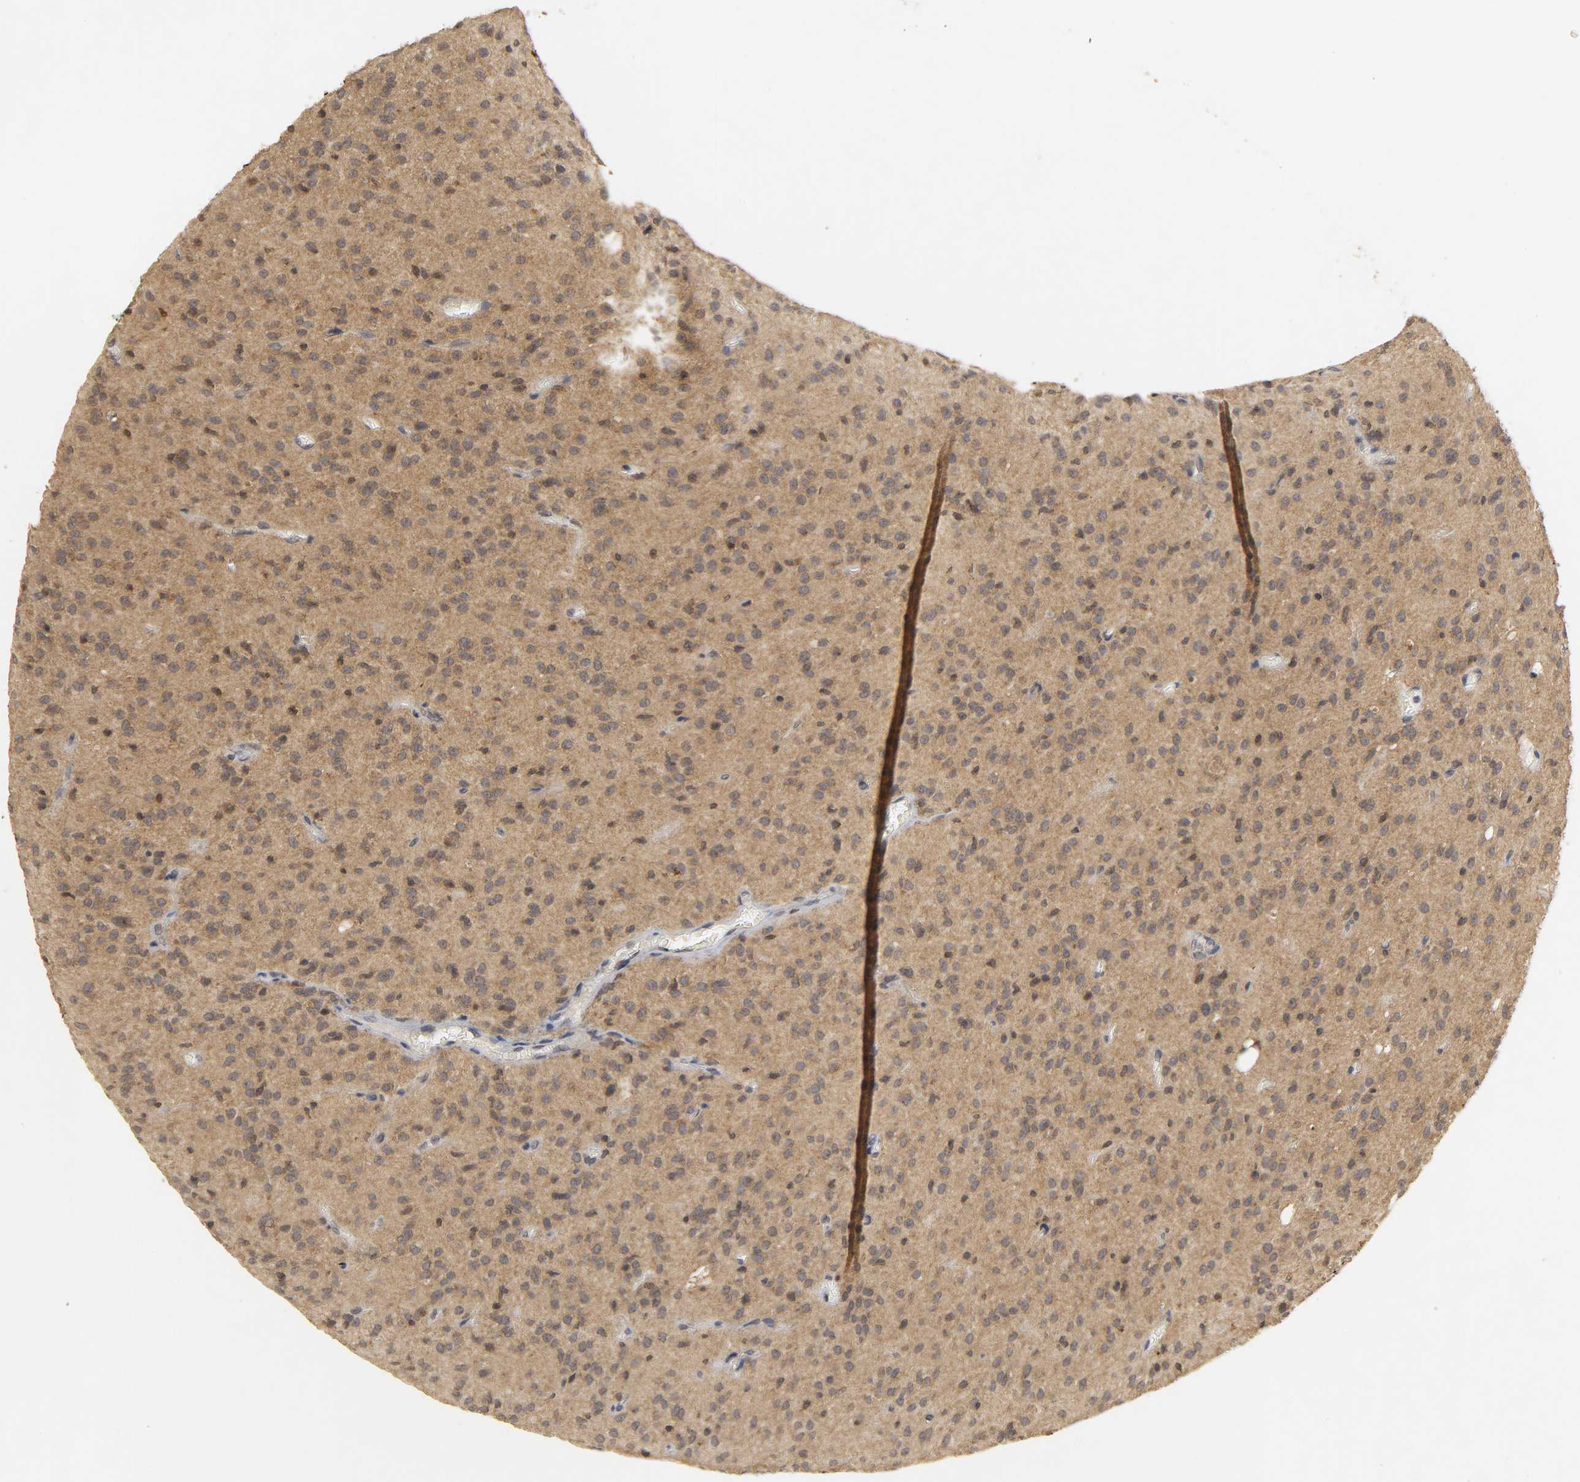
{"staining": {"intensity": "moderate", "quantity": ">75%", "location": "cytoplasmic/membranous"}, "tissue": "glioma", "cell_type": "Tumor cells", "image_type": "cancer", "snomed": [{"axis": "morphology", "description": "Glioma, malignant, High grade"}, {"axis": "topography", "description": "Brain"}], "caption": "Human malignant high-grade glioma stained for a protein (brown) reveals moderate cytoplasmic/membranous positive staining in approximately >75% of tumor cells.", "gene": "TRAF6", "patient": {"sex": "female", "age": 59}}